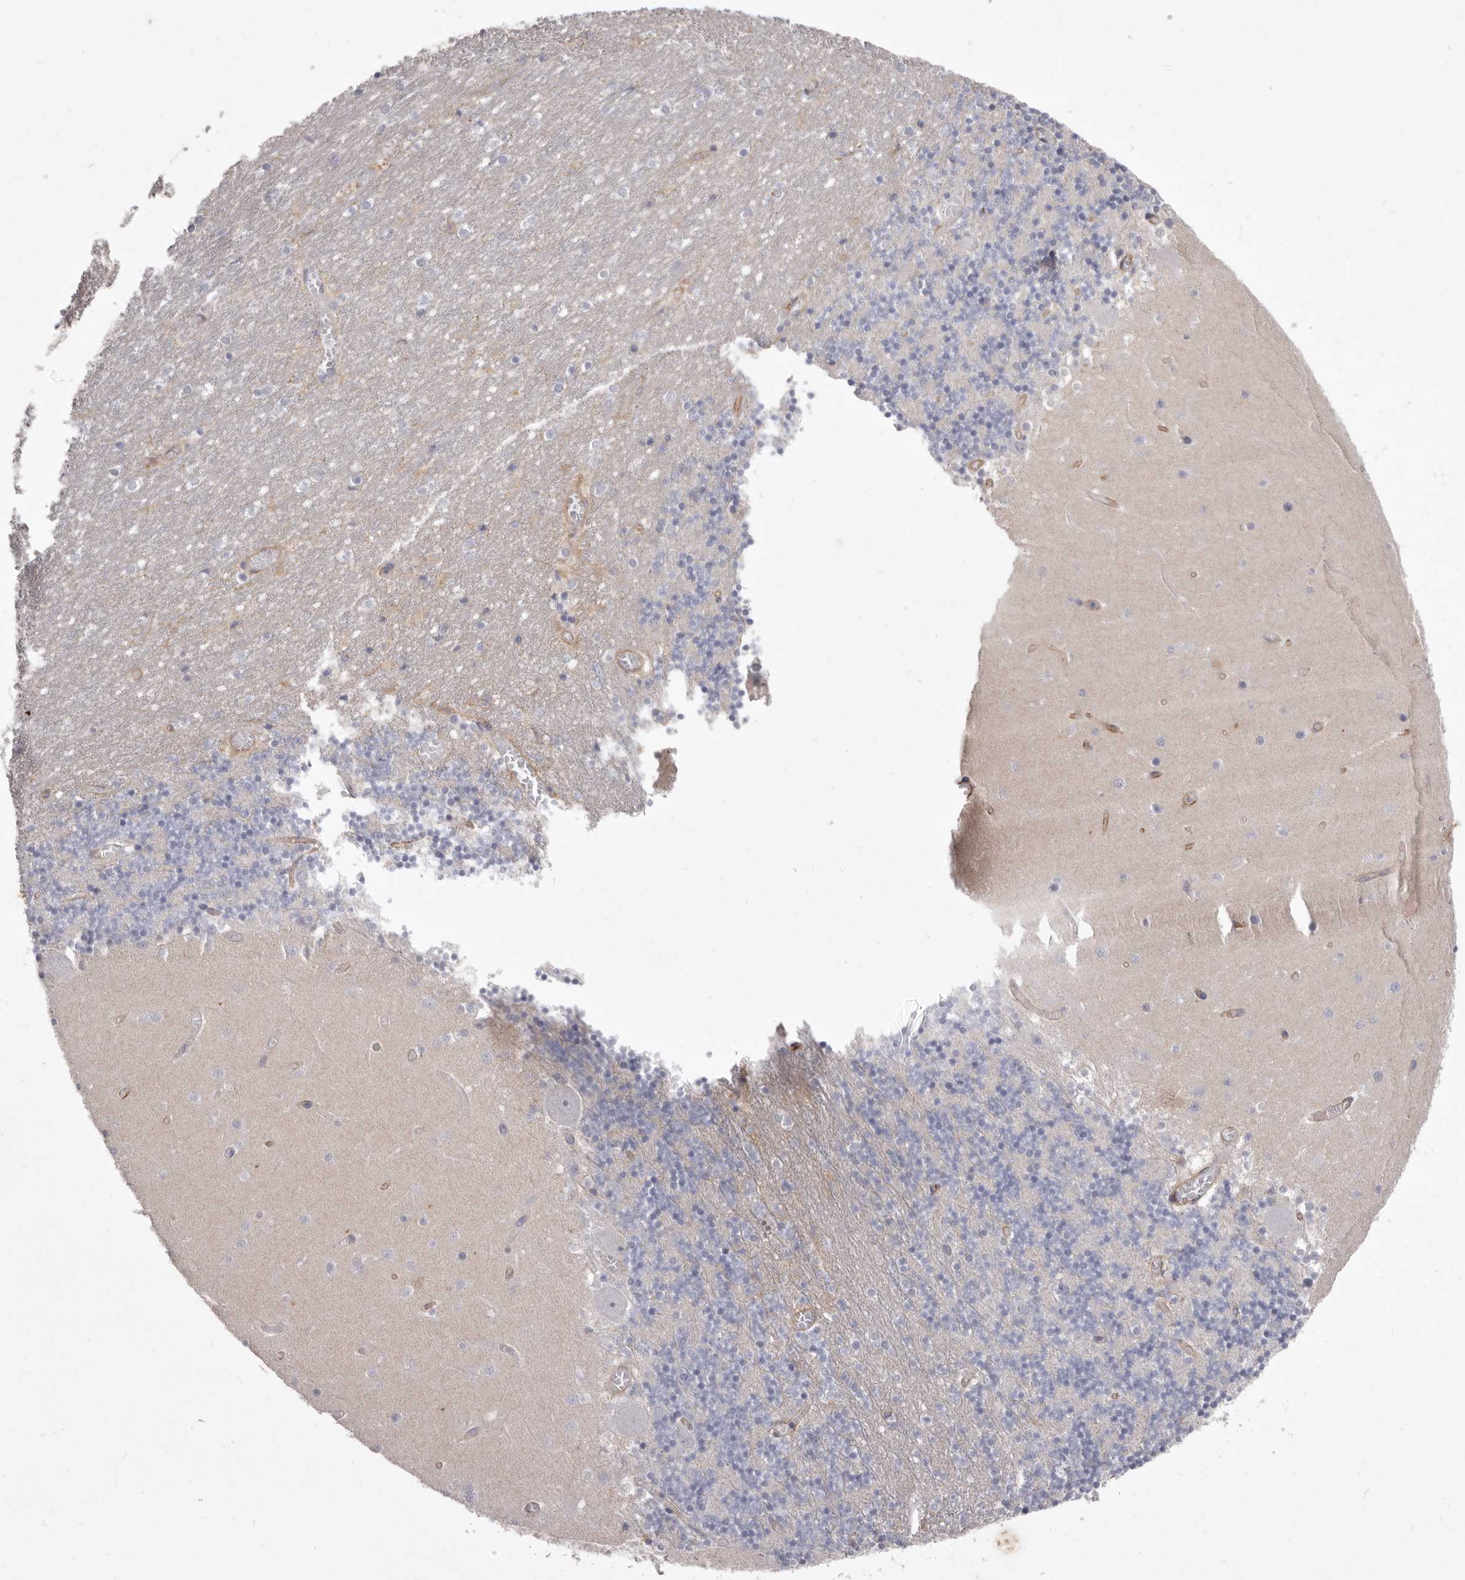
{"staining": {"intensity": "negative", "quantity": "none", "location": "none"}, "tissue": "cerebellum", "cell_type": "Cells in granular layer", "image_type": "normal", "snomed": [{"axis": "morphology", "description": "Normal tissue, NOS"}, {"axis": "topography", "description": "Cerebellum"}], "caption": "Cells in granular layer are negative for protein expression in benign human cerebellum. Brightfield microscopy of immunohistochemistry stained with DAB (3,3'-diaminobenzidine) (brown) and hematoxylin (blue), captured at high magnification.", "gene": "P2RX6", "patient": {"sex": "female", "age": 28}}